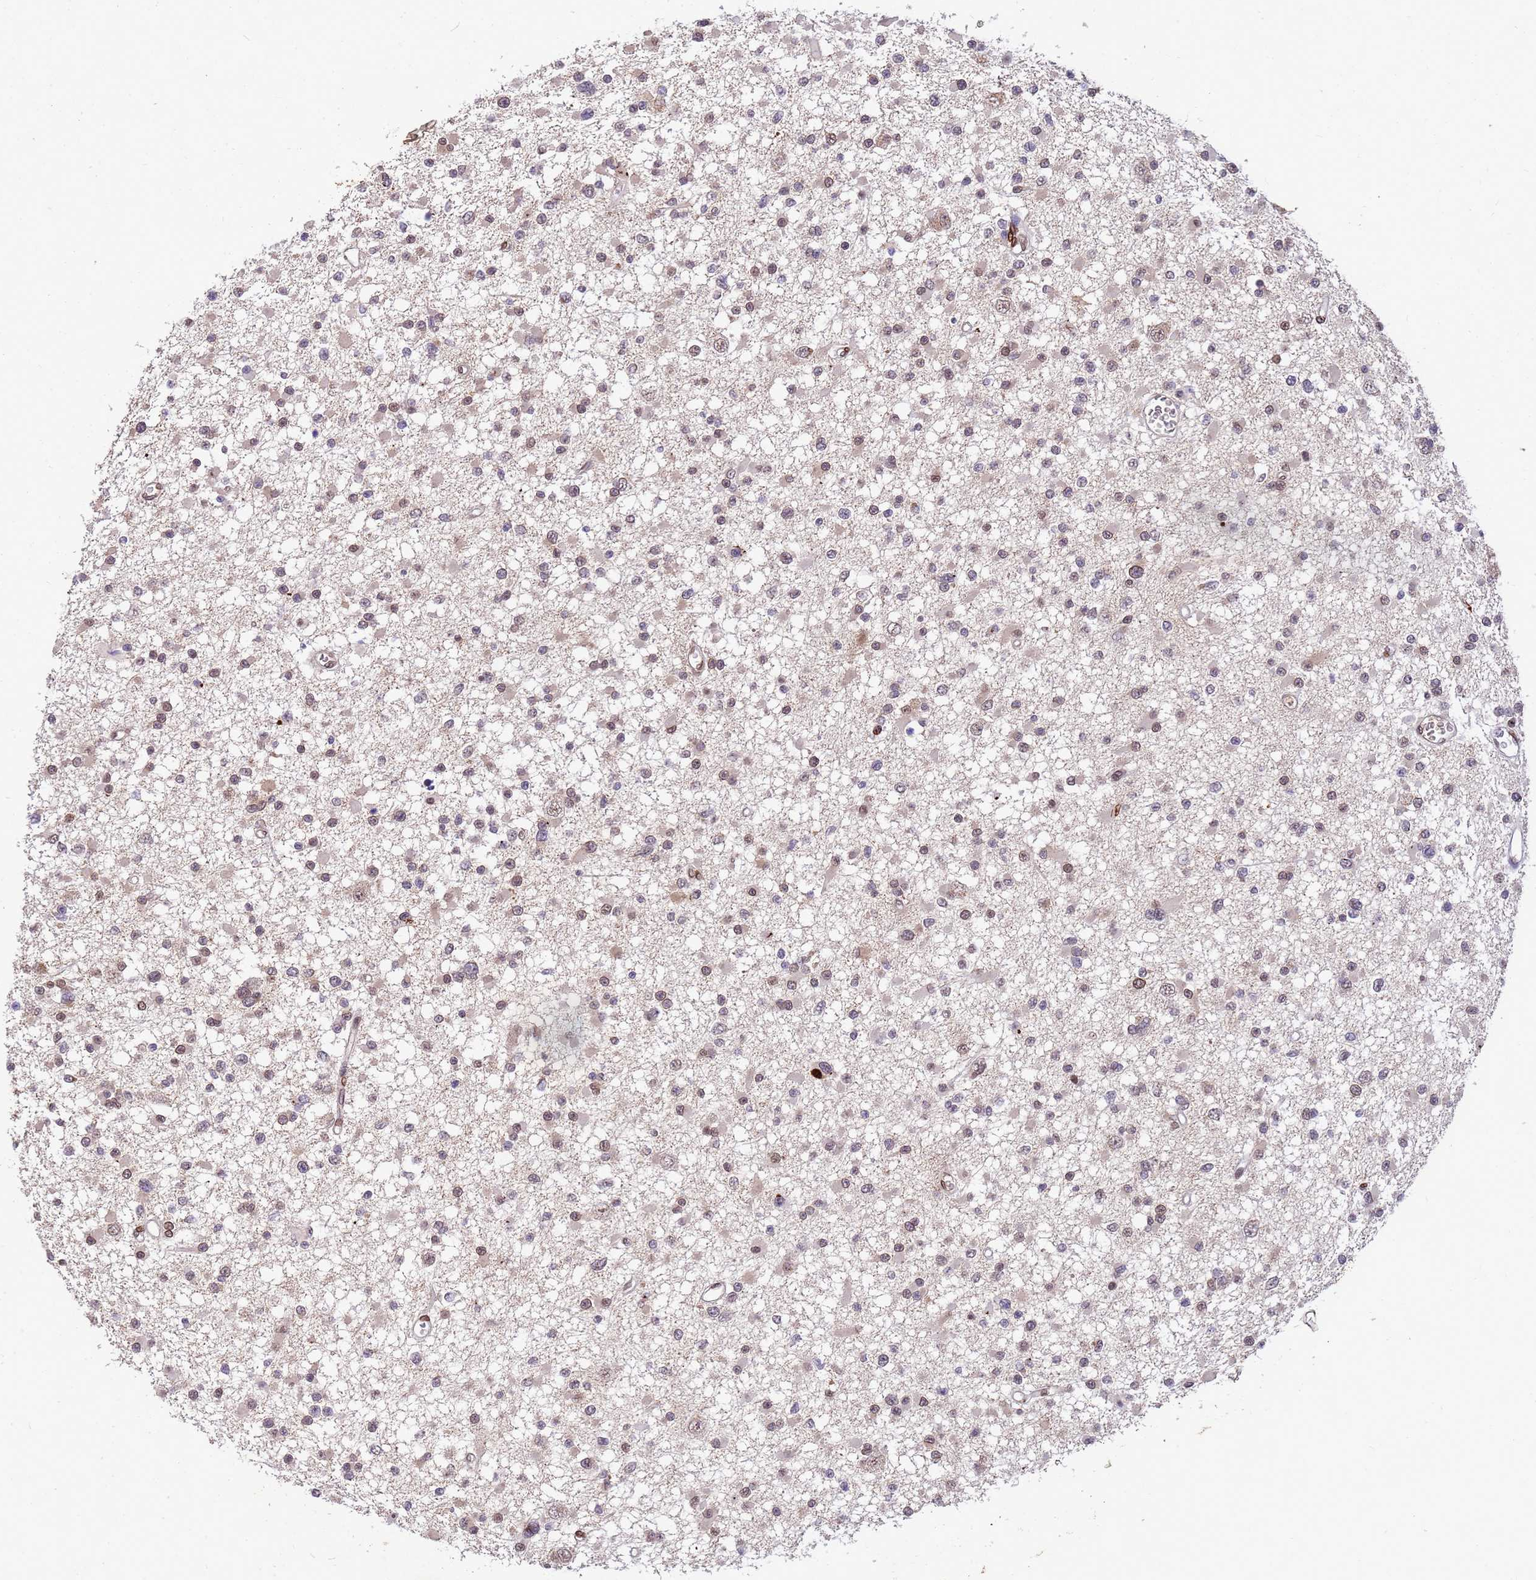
{"staining": {"intensity": "moderate", "quantity": ">75%", "location": "cytoplasmic/membranous,nuclear"}, "tissue": "glioma", "cell_type": "Tumor cells", "image_type": "cancer", "snomed": [{"axis": "morphology", "description": "Glioma, malignant, Low grade"}, {"axis": "topography", "description": "Brain"}], "caption": "This image shows immunohistochemistry (IHC) staining of glioma, with medium moderate cytoplasmic/membranous and nuclear positivity in approximately >75% of tumor cells.", "gene": "GPR135", "patient": {"sex": "female", "age": 22}}